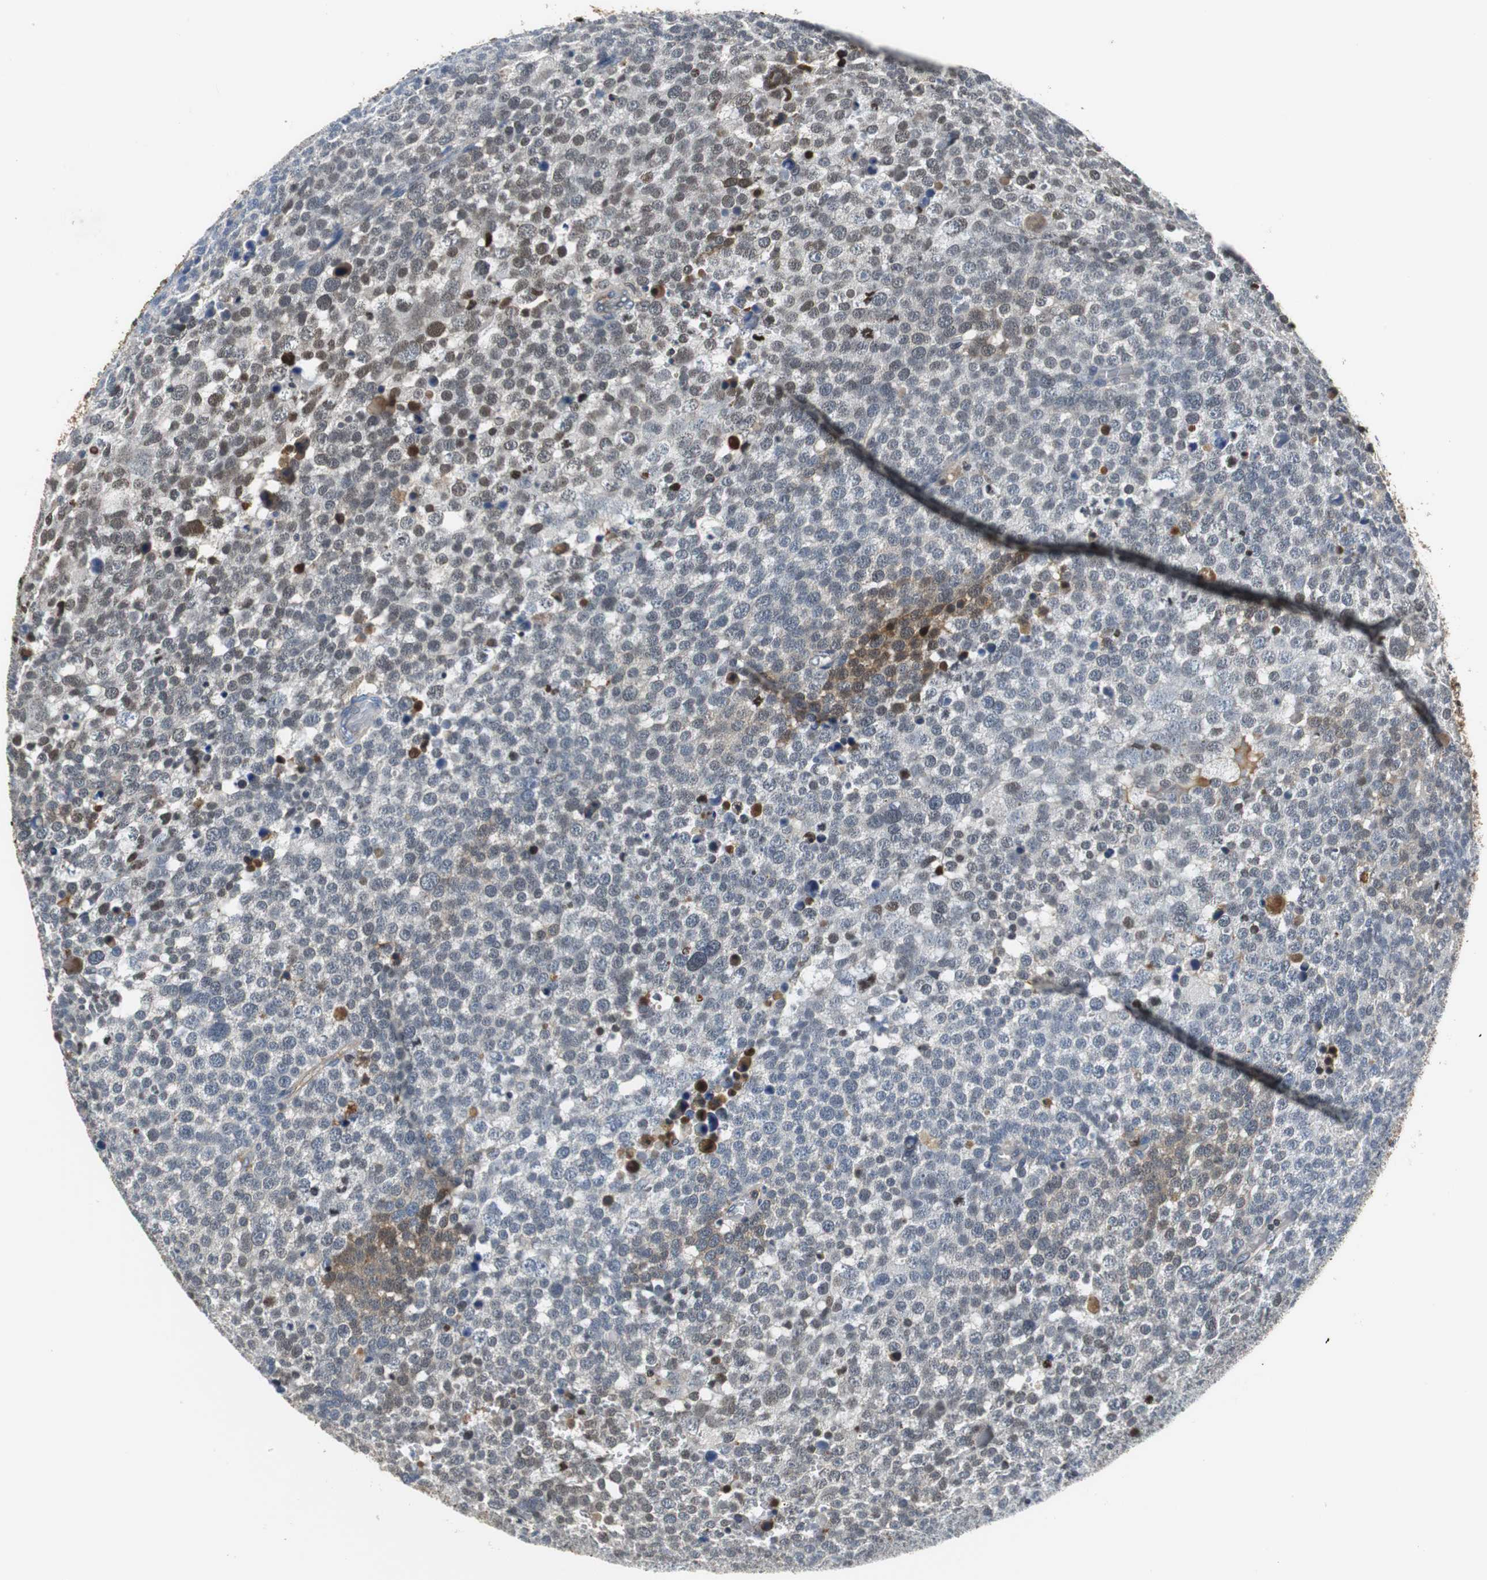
{"staining": {"intensity": "weak", "quantity": "25%-75%", "location": "nuclear"}, "tissue": "testis cancer", "cell_type": "Tumor cells", "image_type": "cancer", "snomed": [{"axis": "morphology", "description": "Seminoma, NOS"}, {"axis": "topography", "description": "Testis"}], "caption": "Immunohistochemical staining of testis cancer (seminoma) exhibits low levels of weak nuclear protein positivity in about 25%-75% of tumor cells. The protein of interest is stained brown, and the nuclei are stained in blue (DAB IHC with brightfield microscopy, high magnification).", "gene": "ORM1", "patient": {"sex": "male", "age": 71}}